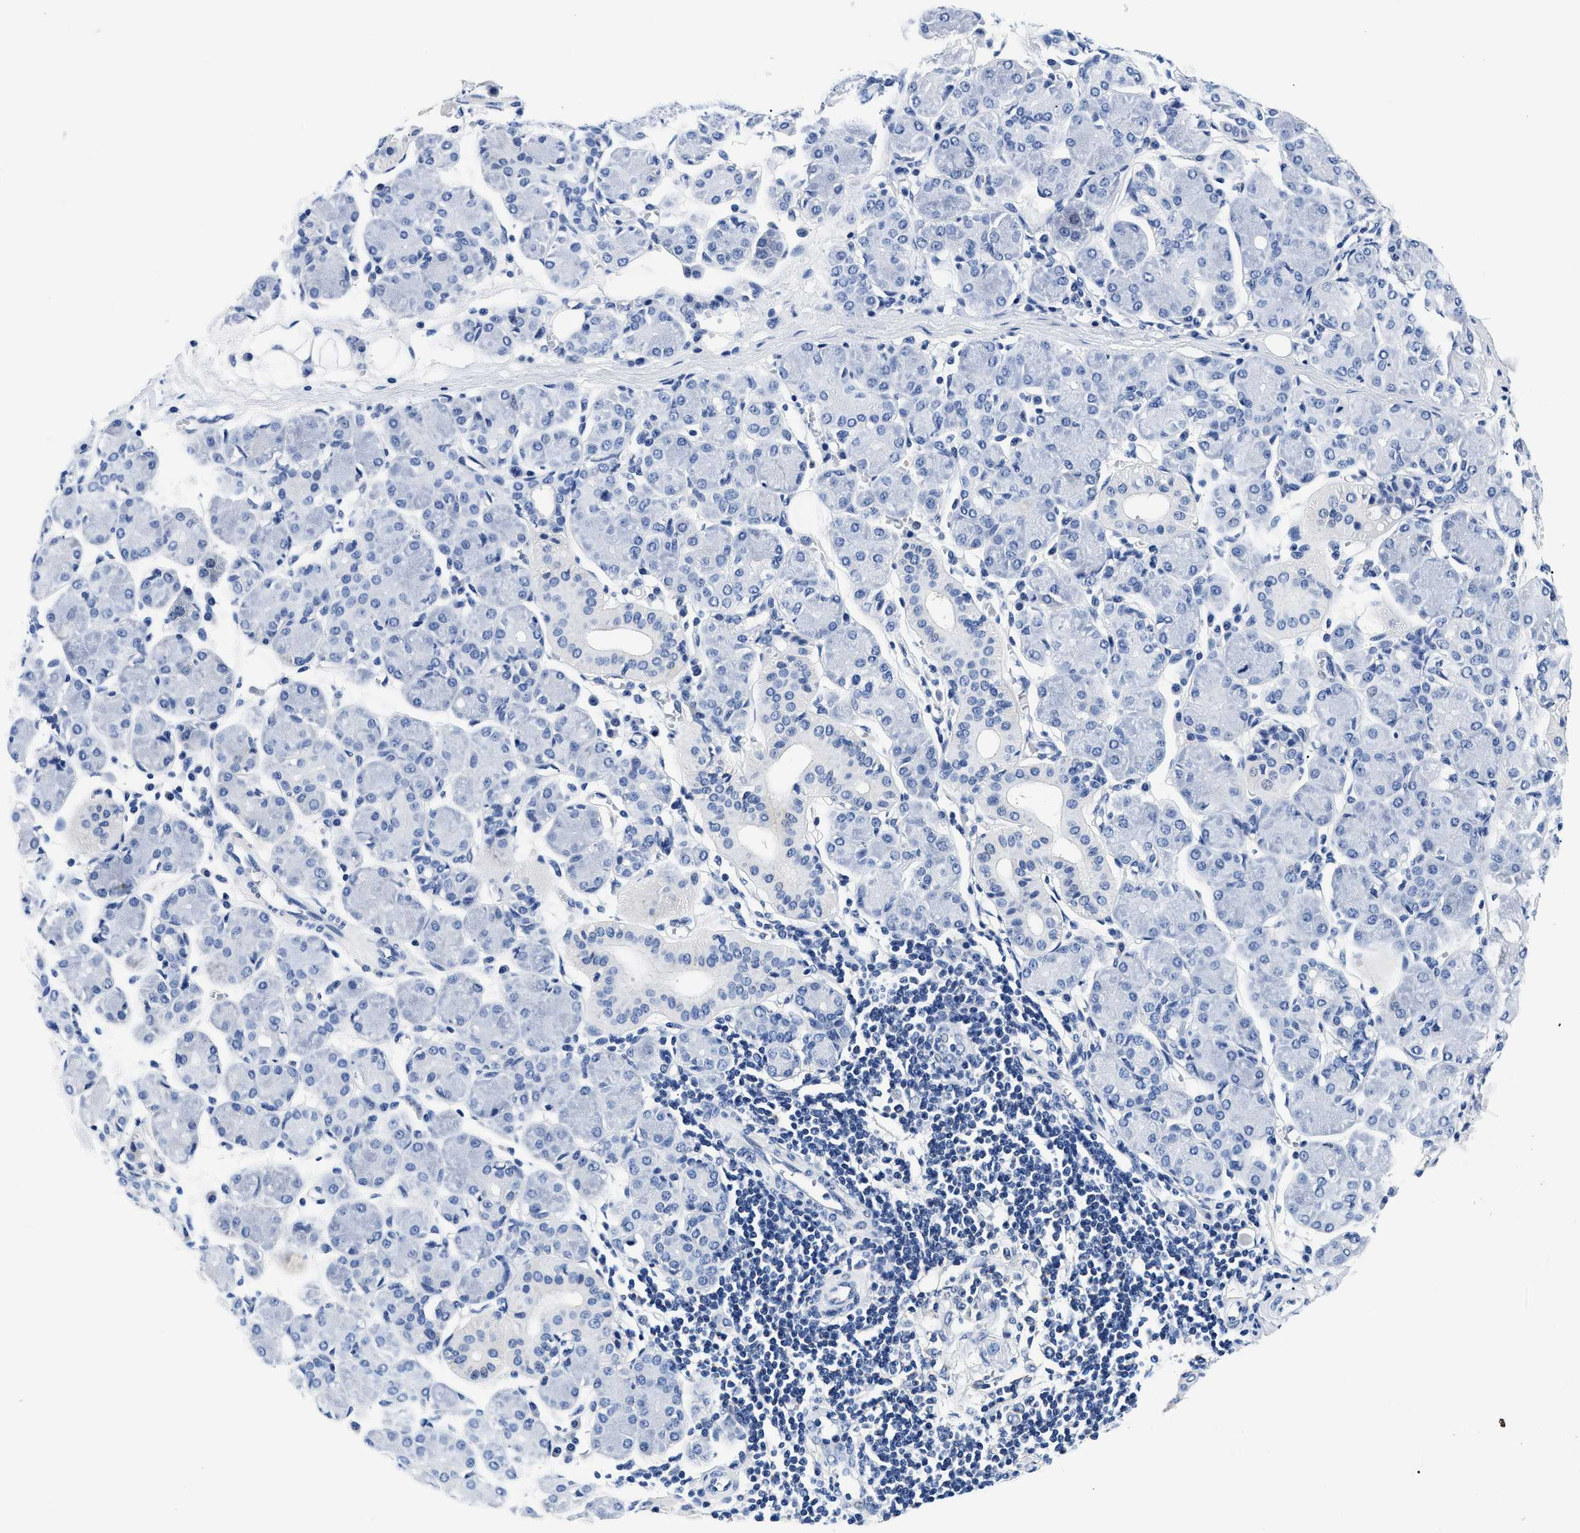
{"staining": {"intensity": "negative", "quantity": "none", "location": "none"}, "tissue": "salivary gland", "cell_type": "Glandular cells", "image_type": "normal", "snomed": [{"axis": "morphology", "description": "Normal tissue, NOS"}, {"axis": "morphology", "description": "Inflammation, NOS"}, {"axis": "topography", "description": "Lymph node"}, {"axis": "topography", "description": "Salivary gland"}], "caption": "Histopathology image shows no protein expression in glandular cells of benign salivary gland. (Brightfield microscopy of DAB IHC at high magnification).", "gene": "MEA1", "patient": {"sex": "male", "age": 3}}